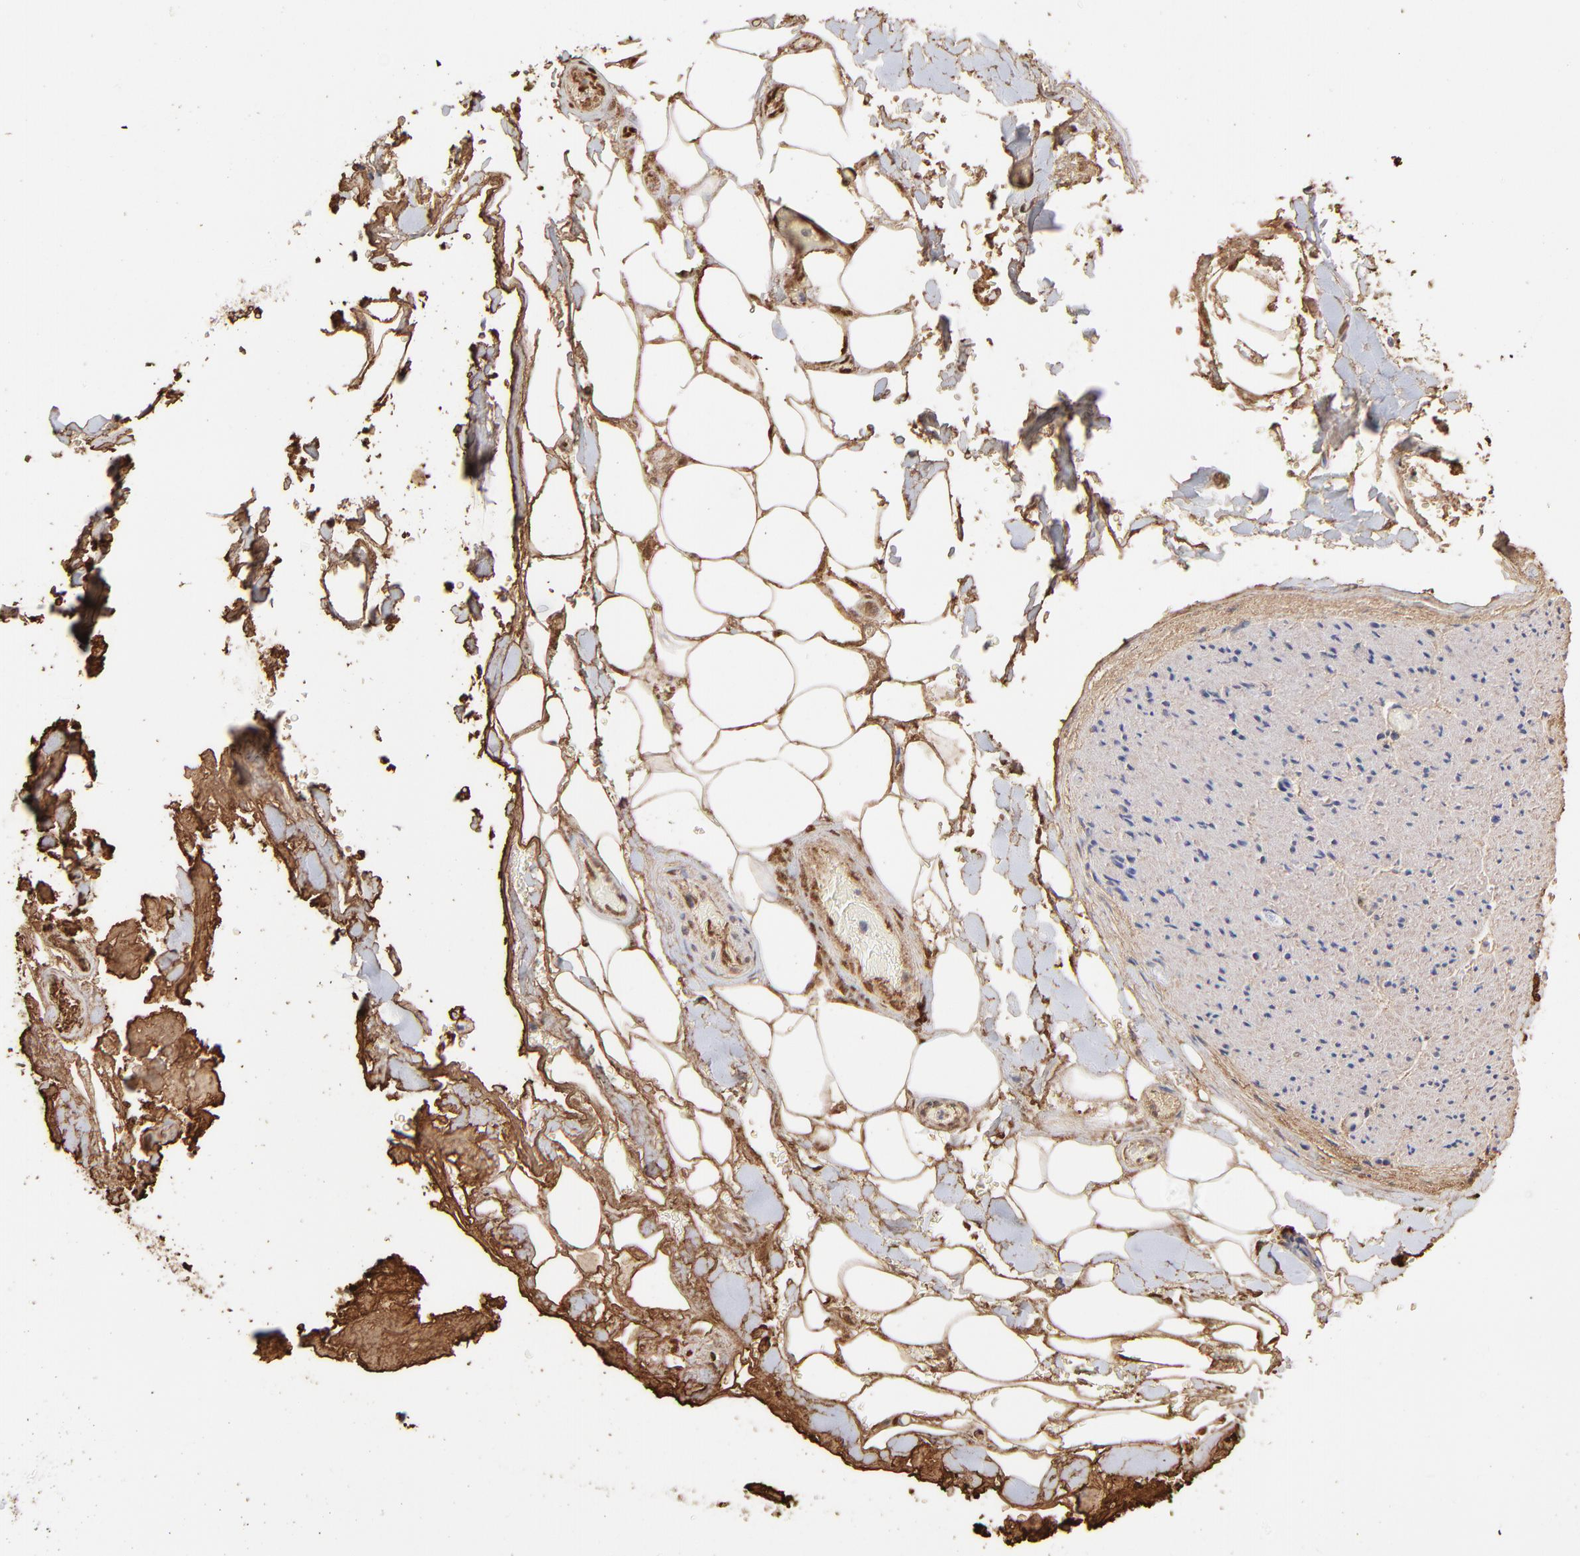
{"staining": {"intensity": "moderate", "quantity": ">75%", "location": "cytoplasmic/membranous"}, "tissue": "adipose tissue", "cell_type": "Adipocytes", "image_type": "normal", "snomed": [{"axis": "morphology", "description": "Normal tissue, NOS"}, {"axis": "morphology", "description": "Cholangiocarcinoma"}, {"axis": "topography", "description": "Liver"}, {"axis": "topography", "description": "Peripheral nerve tissue"}], "caption": "Brown immunohistochemical staining in normal adipose tissue reveals moderate cytoplasmic/membranous staining in approximately >75% of adipocytes.", "gene": "PSMD14", "patient": {"sex": "male", "age": 50}}